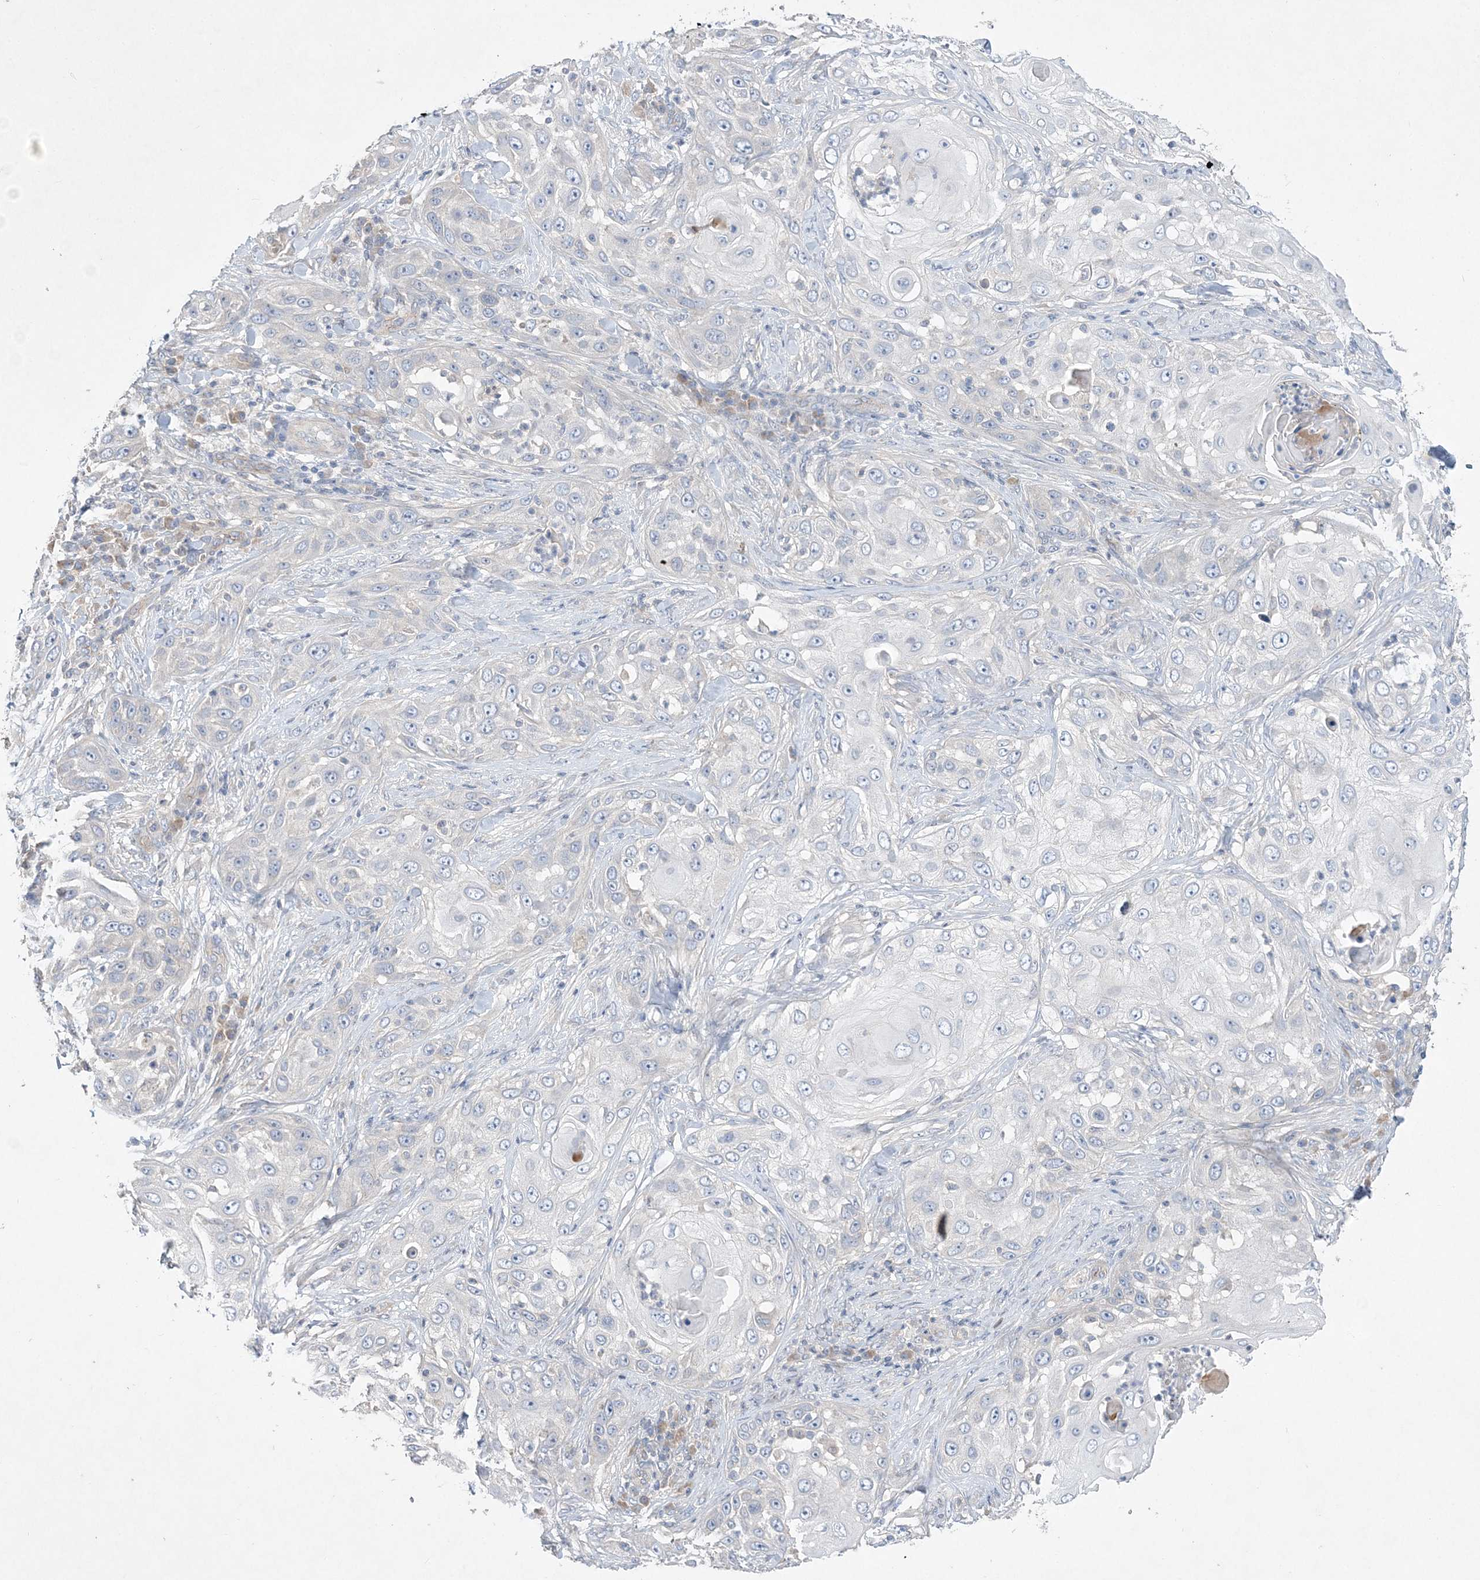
{"staining": {"intensity": "negative", "quantity": "none", "location": "none"}, "tissue": "skin cancer", "cell_type": "Tumor cells", "image_type": "cancer", "snomed": [{"axis": "morphology", "description": "Squamous cell carcinoma, NOS"}, {"axis": "topography", "description": "Skin"}], "caption": "High power microscopy histopathology image of an immunohistochemistry image of squamous cell carcinoma (skin), revealing no significant staining in tumor cells. (Immunohistochemistry (ihc), brightfield microscopy, high magnification).", "gene": "ADCK2", "patient": {"sex": "female", "age": 44}}